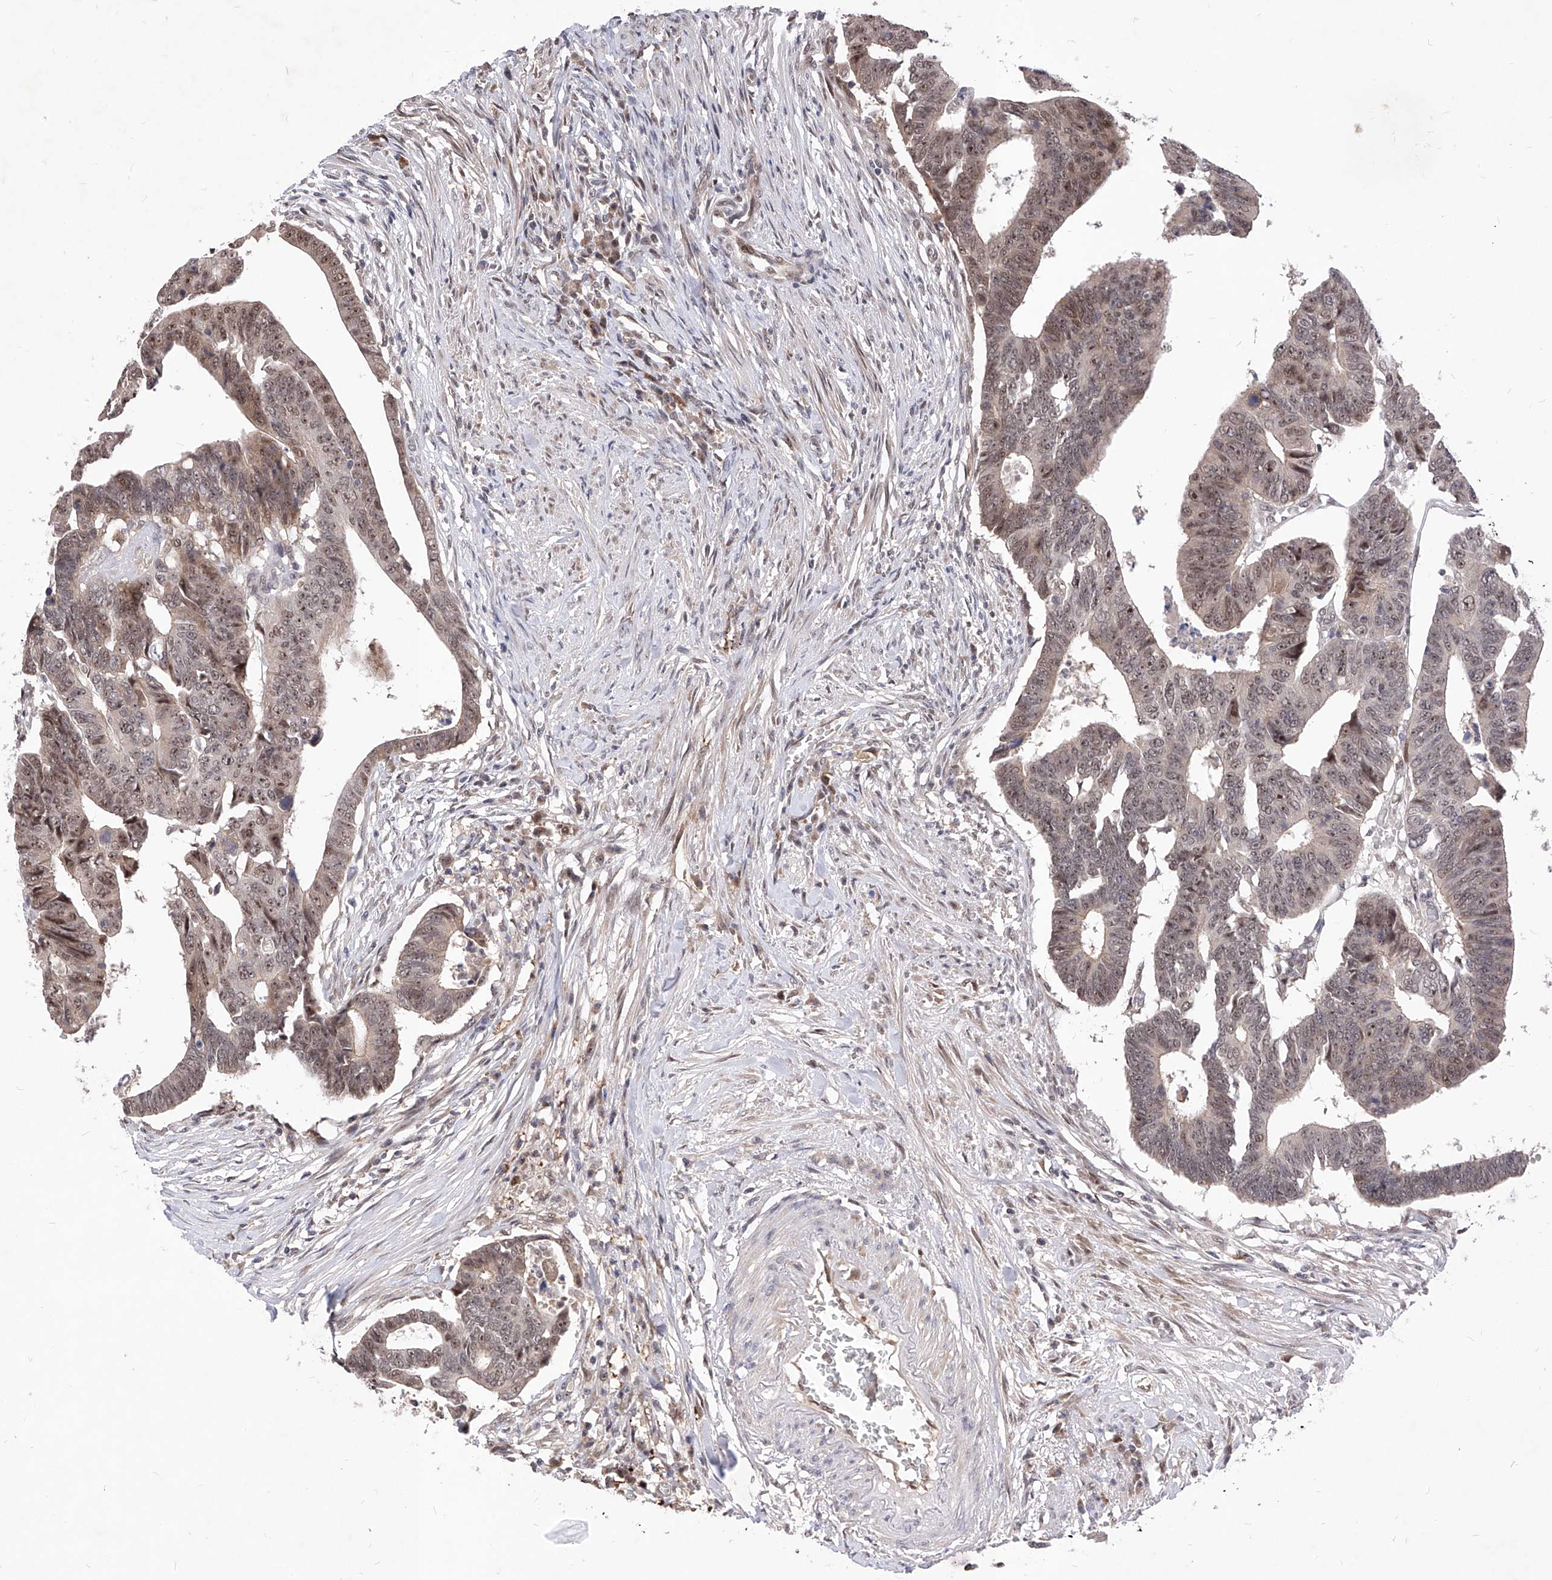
{"staining": {"intensity": "moderate", "quantity": "25%-75%", "location": "cytoplasmic/membranous,nuclear"}, "tissue": "colorectal cancer", "cell_type": "Tumor cells", "image_type": "cancer", "snomed": [{"axis": "morphology", "description": "Adenocarcinoma, NOS"}, {"axis": "topography", "description": "Rectum"}], "caption": "Brown immunohistochemical staining in human colorectal cancer exhibits moderate cytoplasmic/membranous and nuclear positivity in about 25%-75% of tumor cells. (DAB IHC, brown staining for protein, blue staining for nuclei).", "gene": "LGR4", "patient": {"sex": "female", "age": 65}}